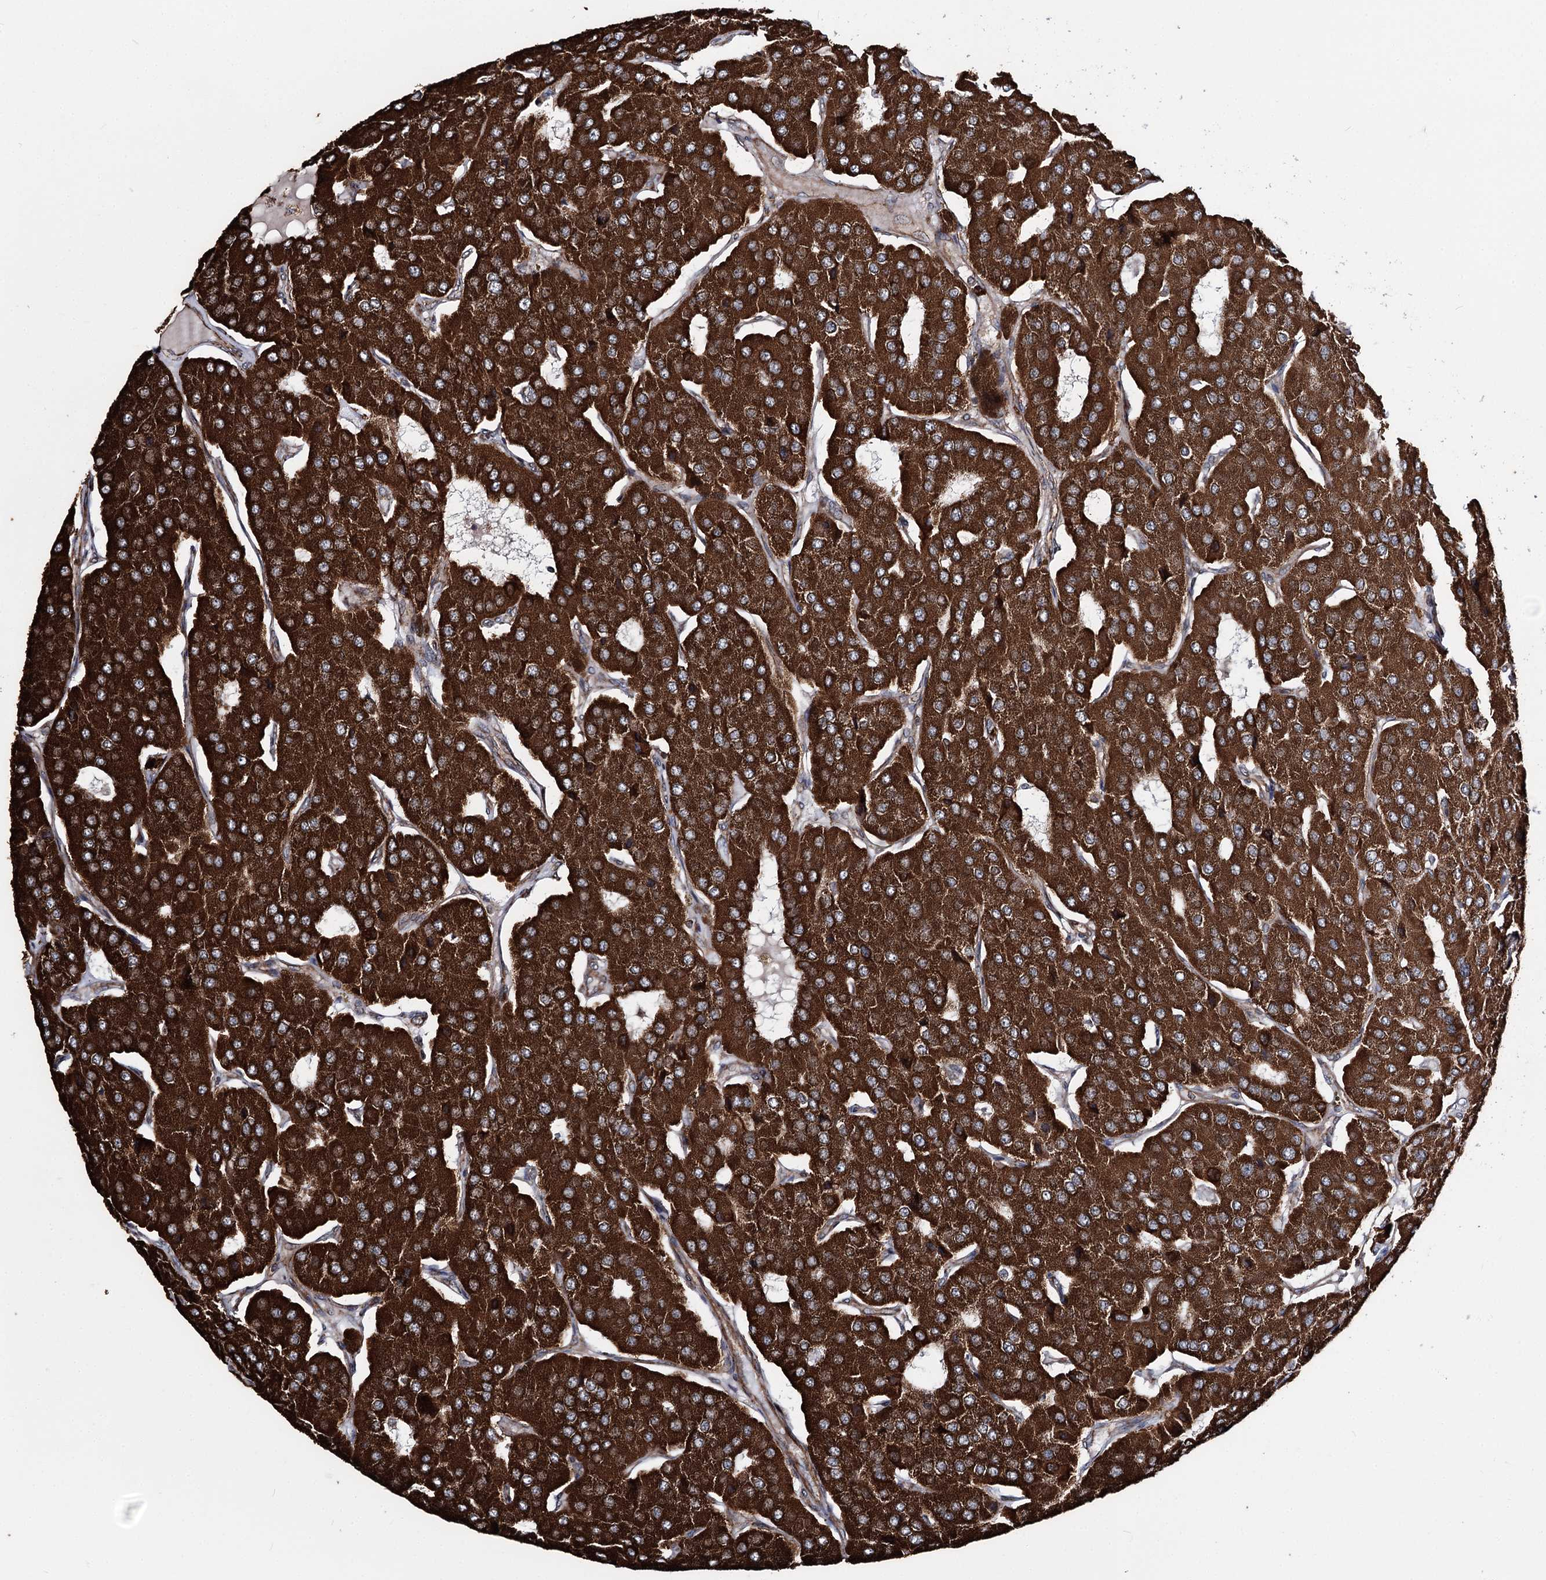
{"staining": {"intensity": "strong", "quantity": ">75%", "location": "cytoplasmic/membranous"}, "tissue": "parathyroid gland", "cell_type": "Glandular cells", "image_type": "normal", "snomed": [{"axis": "morphology", "description": "Normal tissue, NOS"}, {"axis": "morphology", "description": "Adenoma, NOS"}, {"axis": "topography", "description": "Parathyroid gland"}], "caption": "Immunohistochemical staining of normal parathyroid gland displays >75% levels of strong cytoplasmic/membranous protein staining in approximately >75% of glandular cells.", "gene": "FGFR1OP2", "patient": {"sex": "female", "age": 86}}